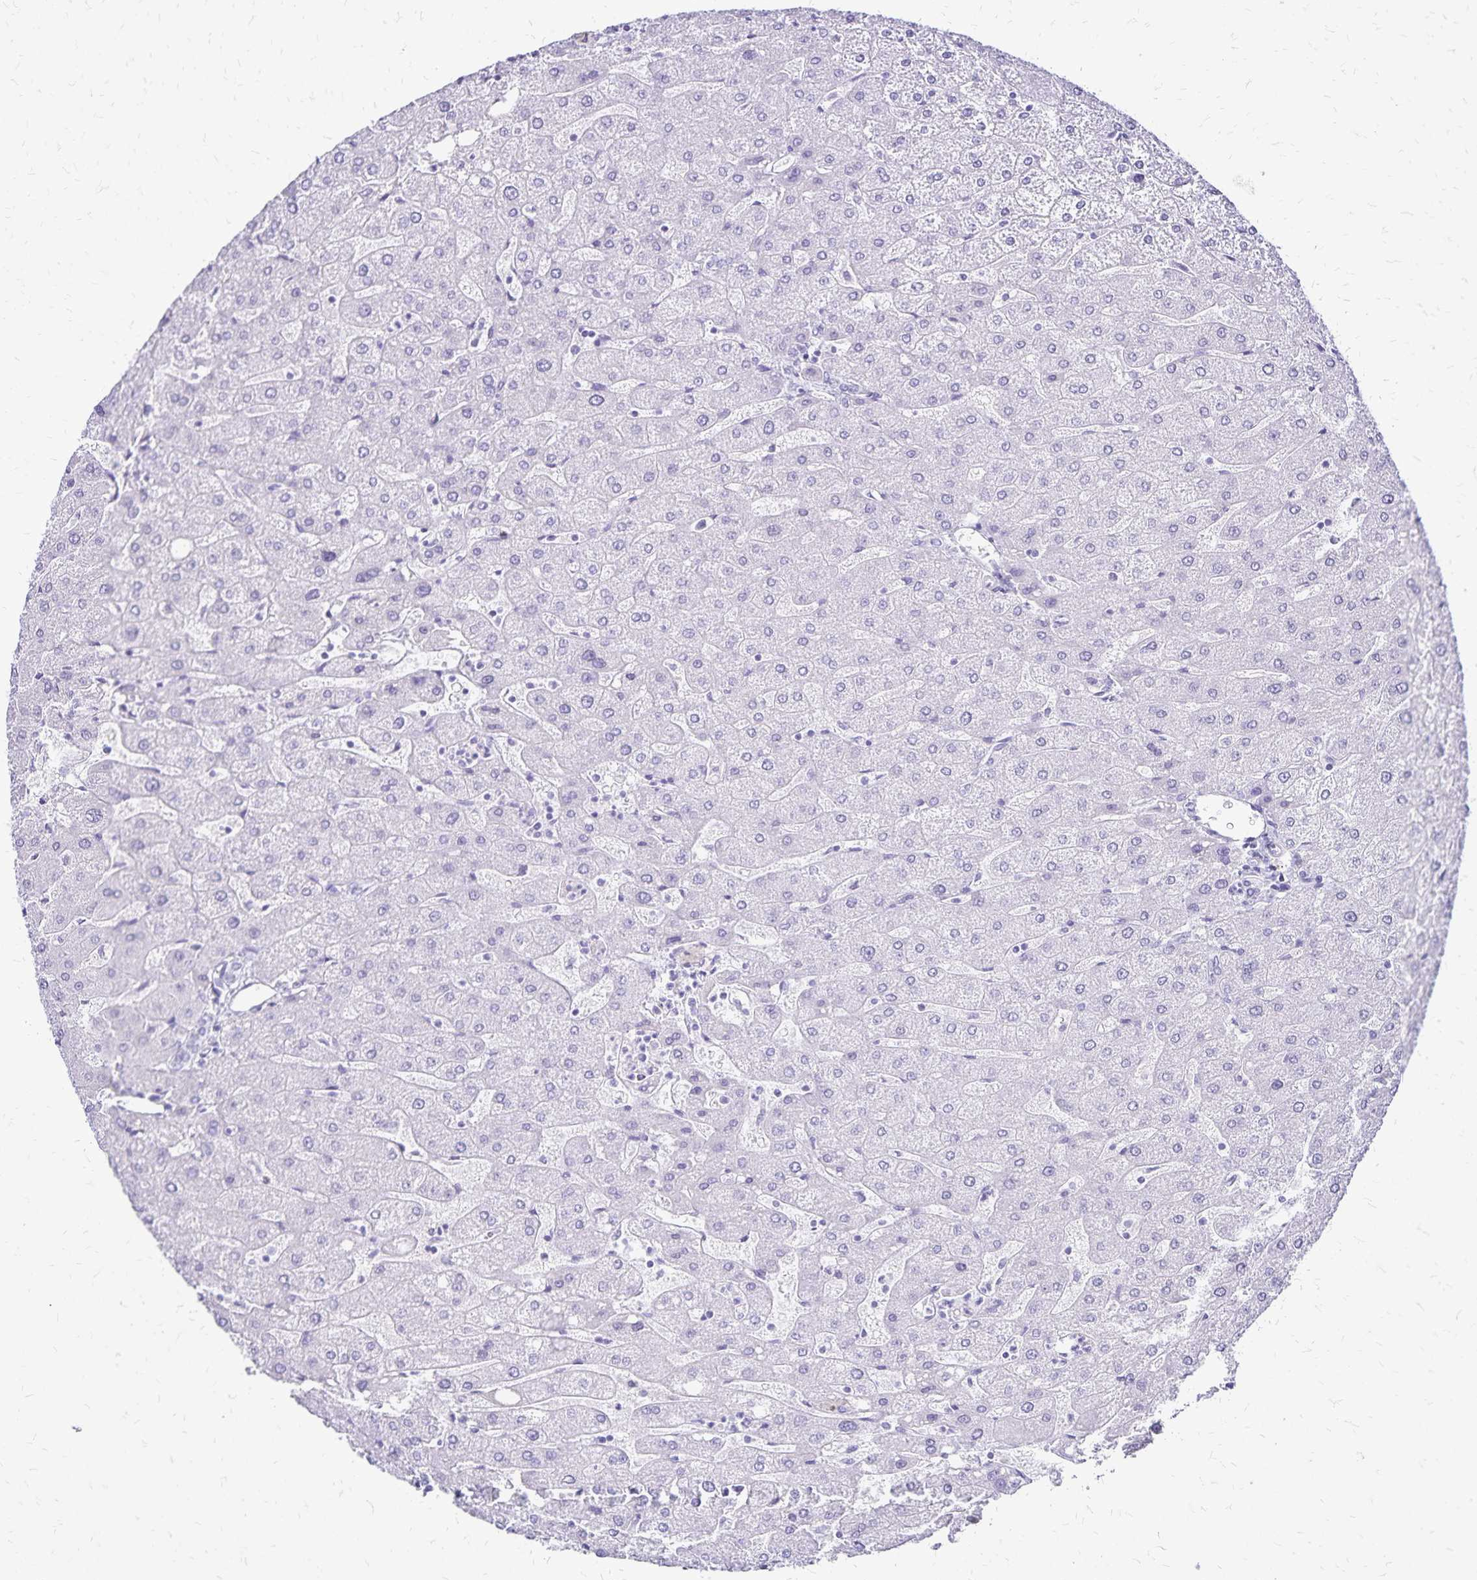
{"staining": {"intensity": "negative", "quantity": "none", "location": "none"}, "tissue": "liver", "cell_type": "Cholangiocytes", "image_type": "normal", "snomed": [{"axis": "morphology", "description": "Normal tissue, NOS"}, {"axis": "topography", "description": "Liver"}], "caption": "IHC photomicrograph of benign human liver stained for a protein (brown), which demonstrates no staining in cholangiocytes.", "gene": "LIN28B", "patient": {"sex": "male", "age": 67}}